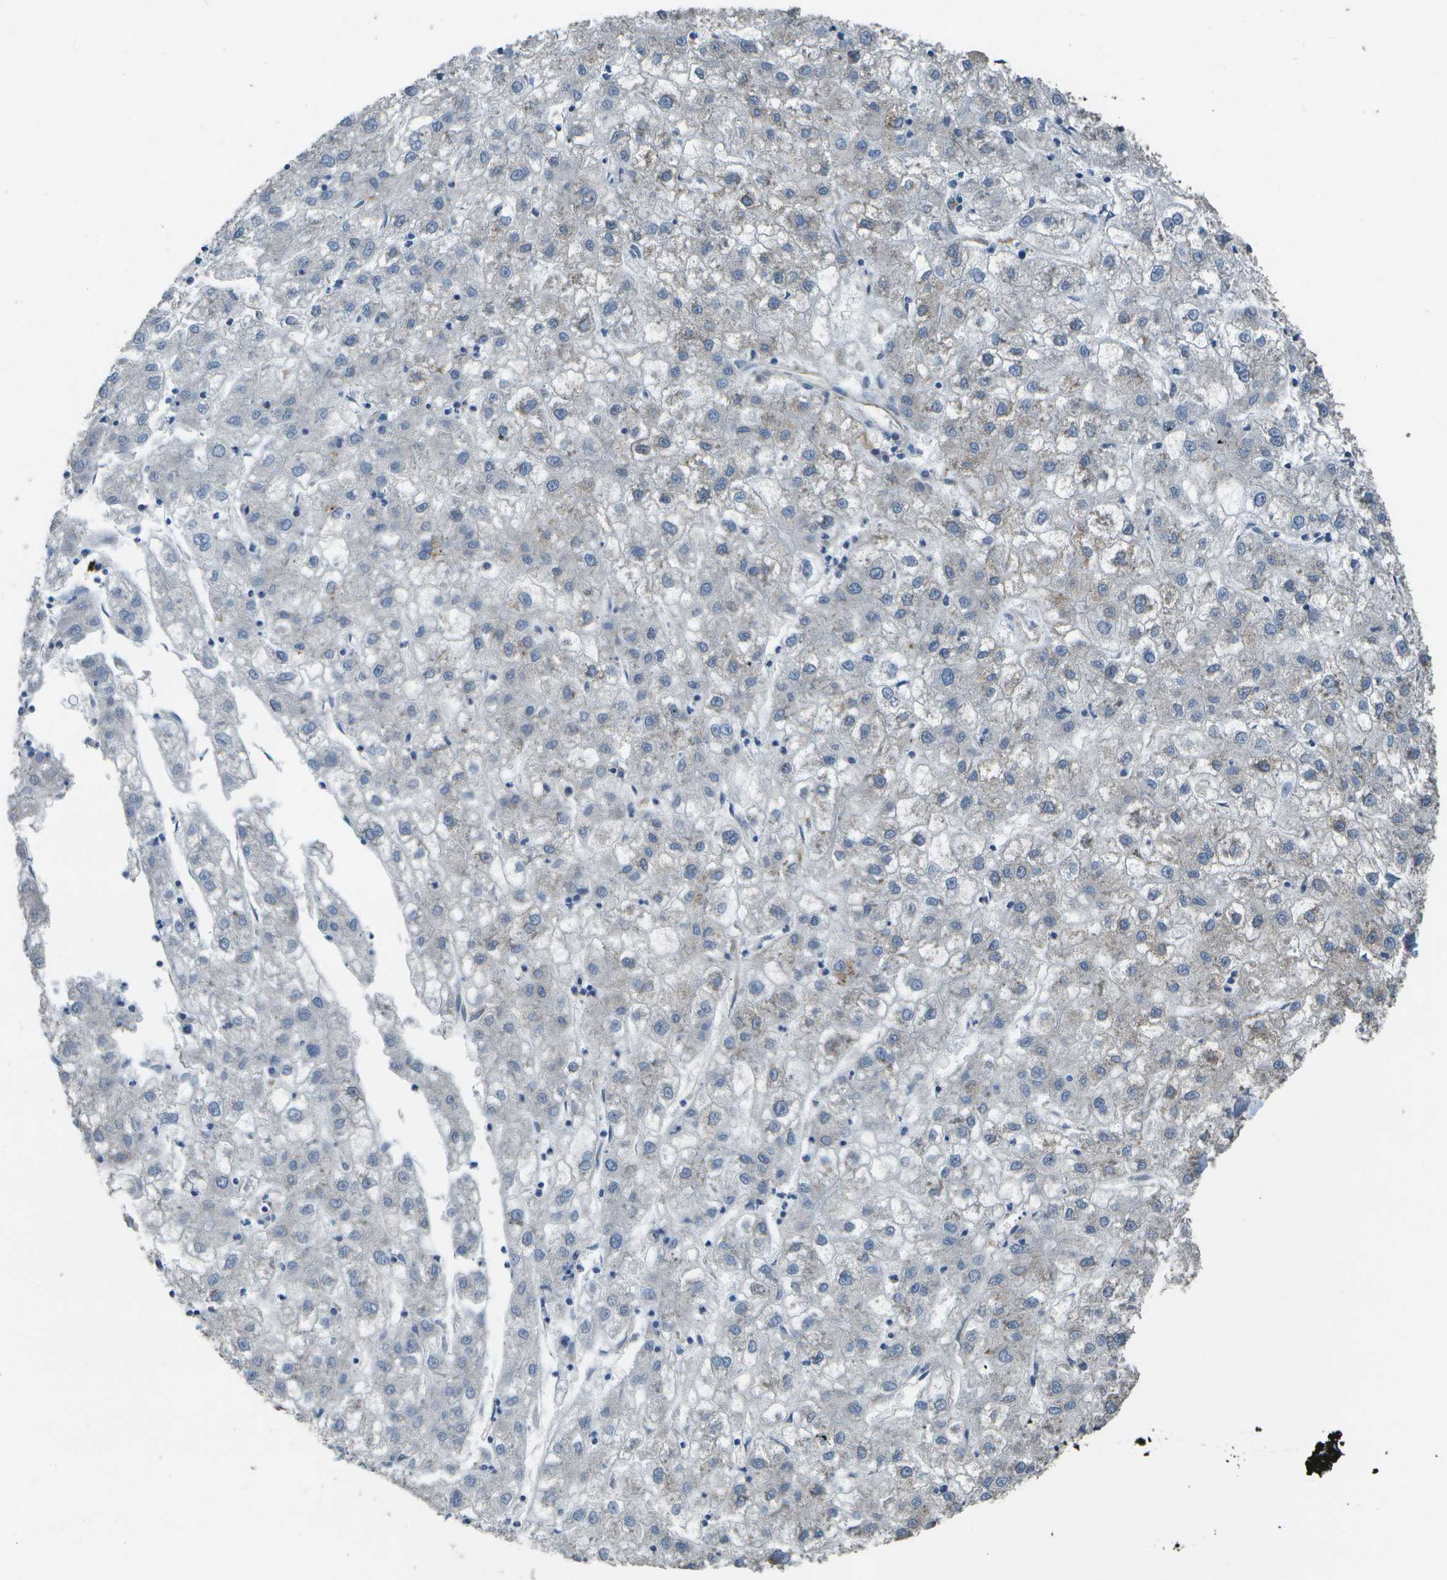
{"staining": {"intensity": "negative", "quantity": "none", "location": "none"}, "tissue": "liver cancer", "cell_type": "Tumor cells", "image_type": "cancer", "snomed": [{"axis": "morphology", "description": "Carcinoma, Hepatocellular, NOS"}, {"axis": "topography", "description": "Liver"}], "caption": "This is an immunohistochemistry photomicrograph of human liver hepatocellular carcinoma. There is no staining in tumor cells.", "gene": "CLNS1A", "patient": {"sex": "male", "age": 72}}